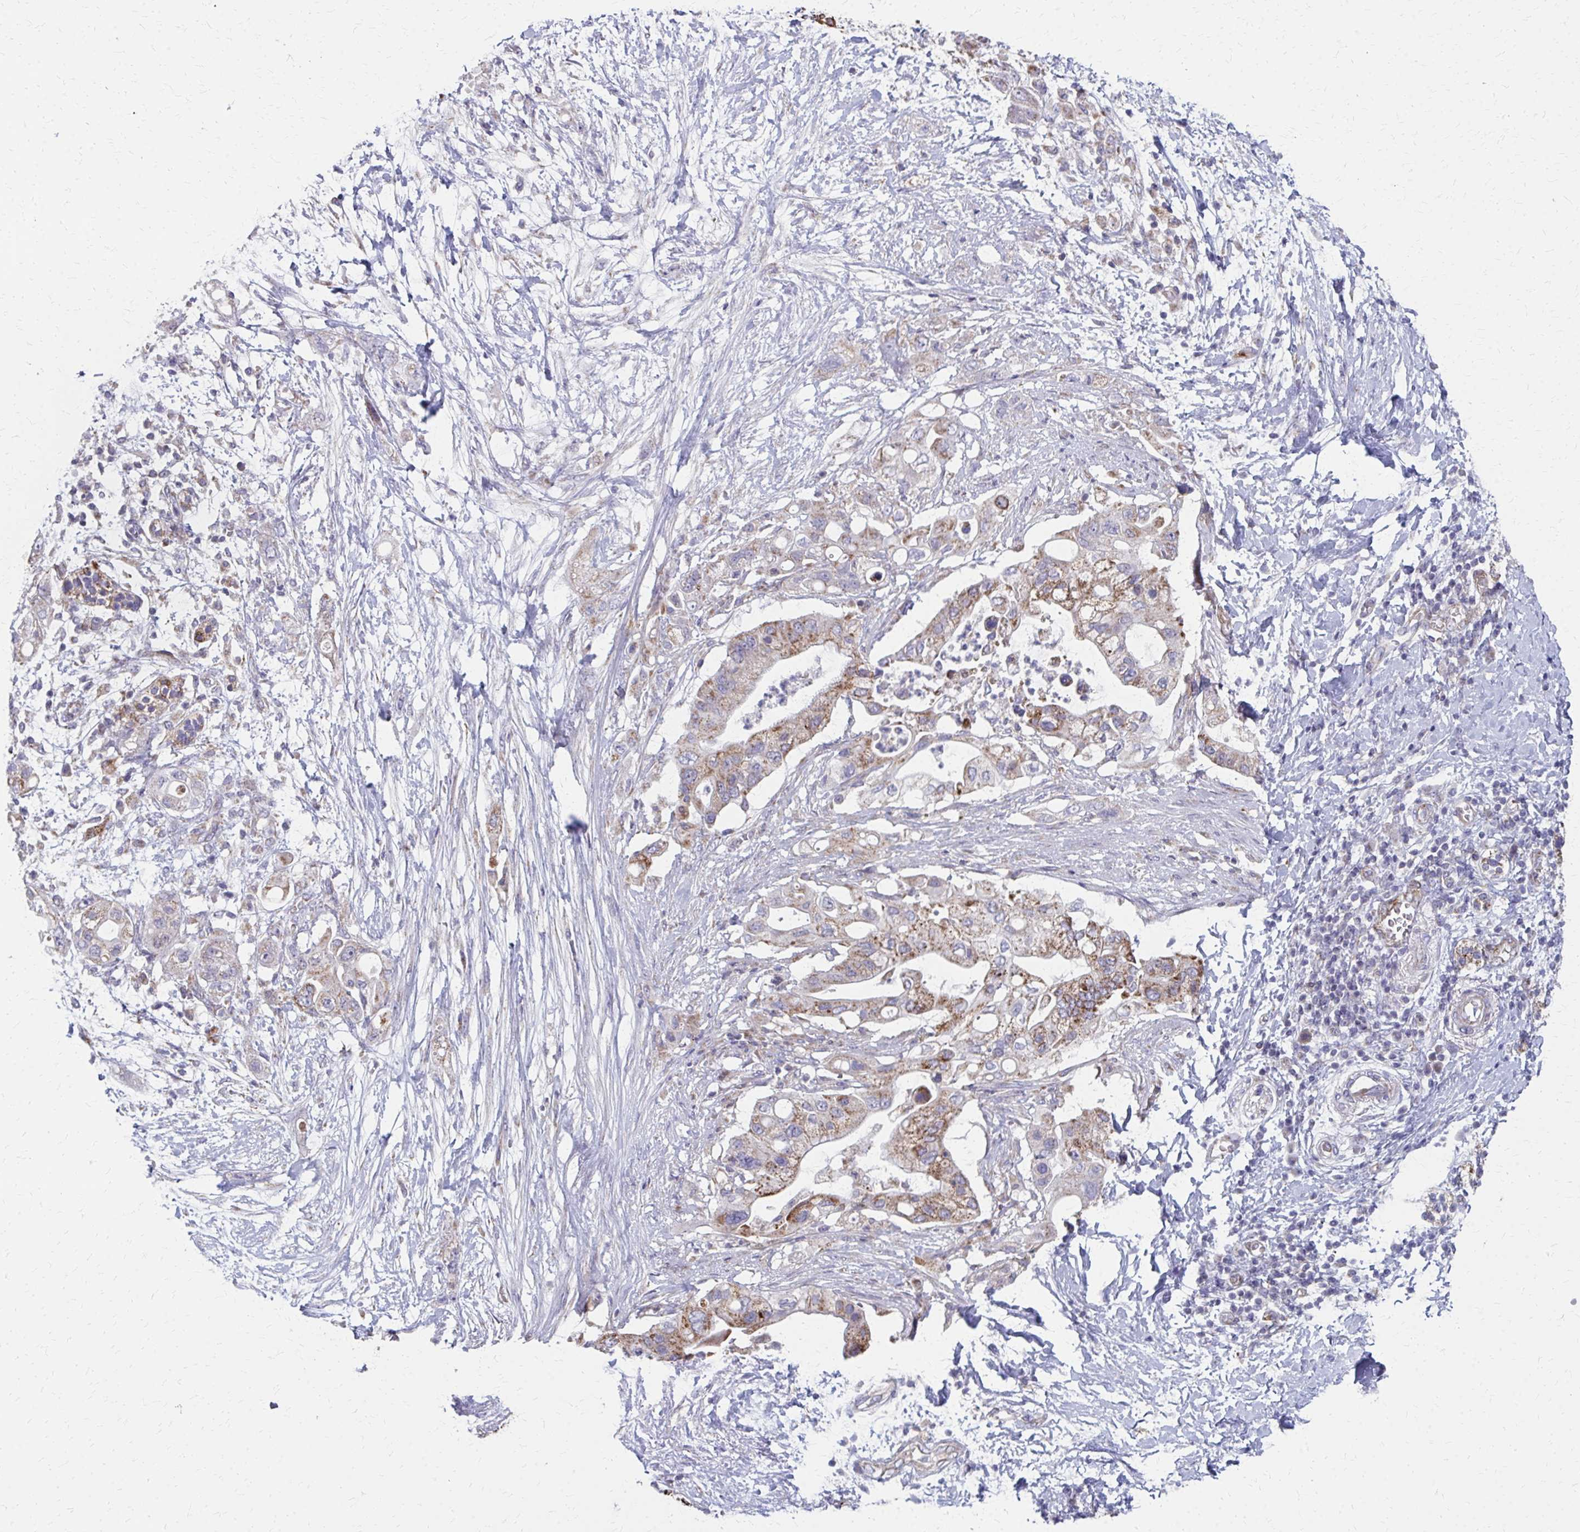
{"staining": {"intensity": "moderate", "quantity": "25%-75%", "location": "cytoplasmic/membranous"}, "tissue": "pancreatic cancer", "cell_type": "Tumor cells", "image_type": "cancer", "snomed": [{"axis": "morphology", "description": "Adenocarcinoma, NOS"}, {"axis": "topography", "description": "Pancreas"}], "caption": "Adenocarcinoma (pancreatic) stained with a brown dye exhibits moderate cytoplasmic/membranous positive expression in approximately 25%-75% of tumor cells.", "gene": "FAHD1", "patient": {"sex": "female", "age": 72}}